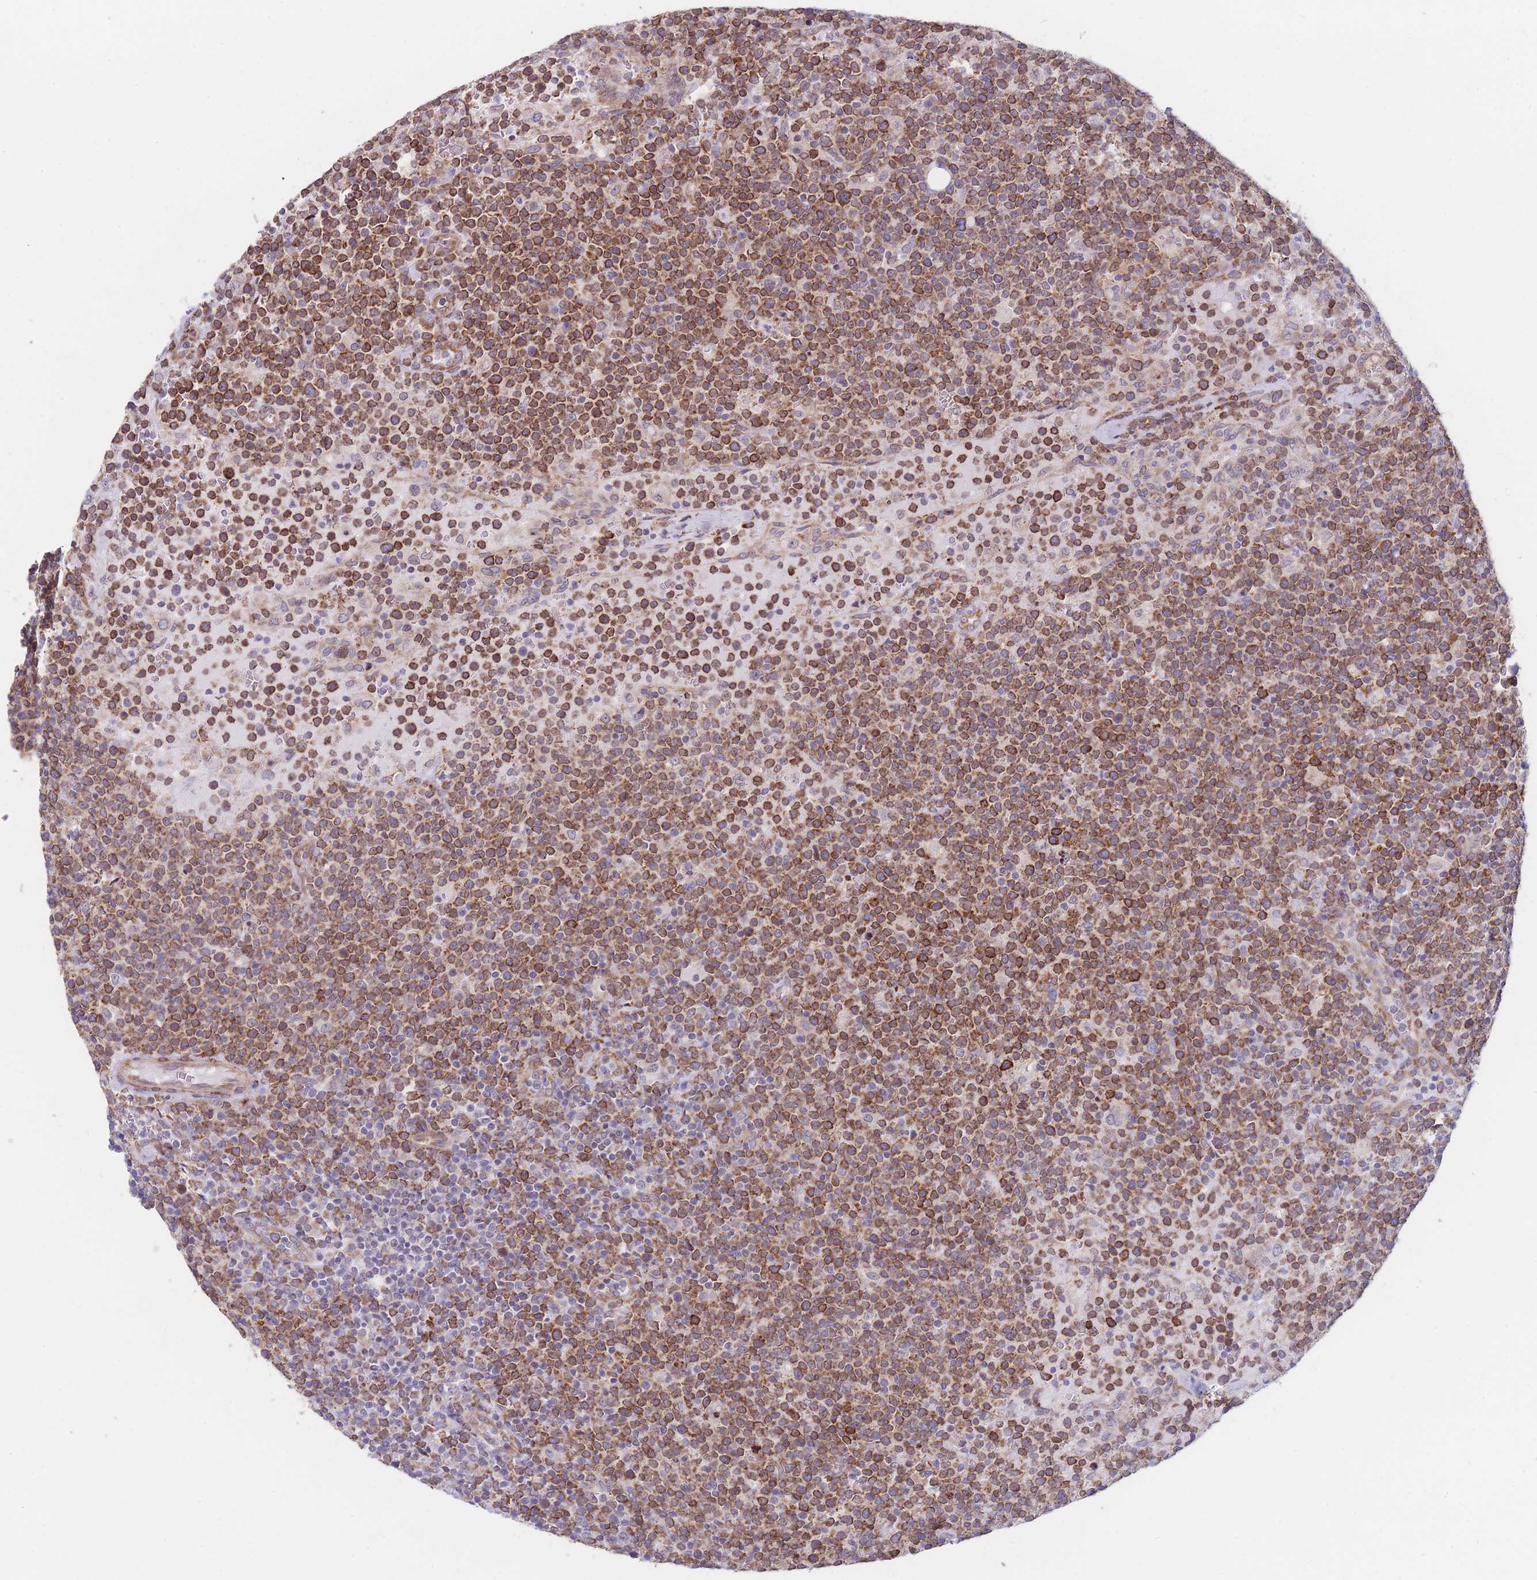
{"staining": {"intensity": "strong", "quantity": ">75%", "location": "cytoplasmic/membranous"}, "tissue": "lymphoma", "cell_type": "Tumor cells", "image_type": "cancer", "snomed": [{"axis": "morphology", "description": "Malignant lymphoma, non-Hodgkin's type, High grade"}, {"axis": "topography", "description": "Lymph node"}], "caption": "Protein analysis of lymphoma tissue exhibits strong cytoplasmic/membranous expression in about >75% of tumor cells.", "gene": "AK9", "patient": {"sex": "male", "age": 61}}